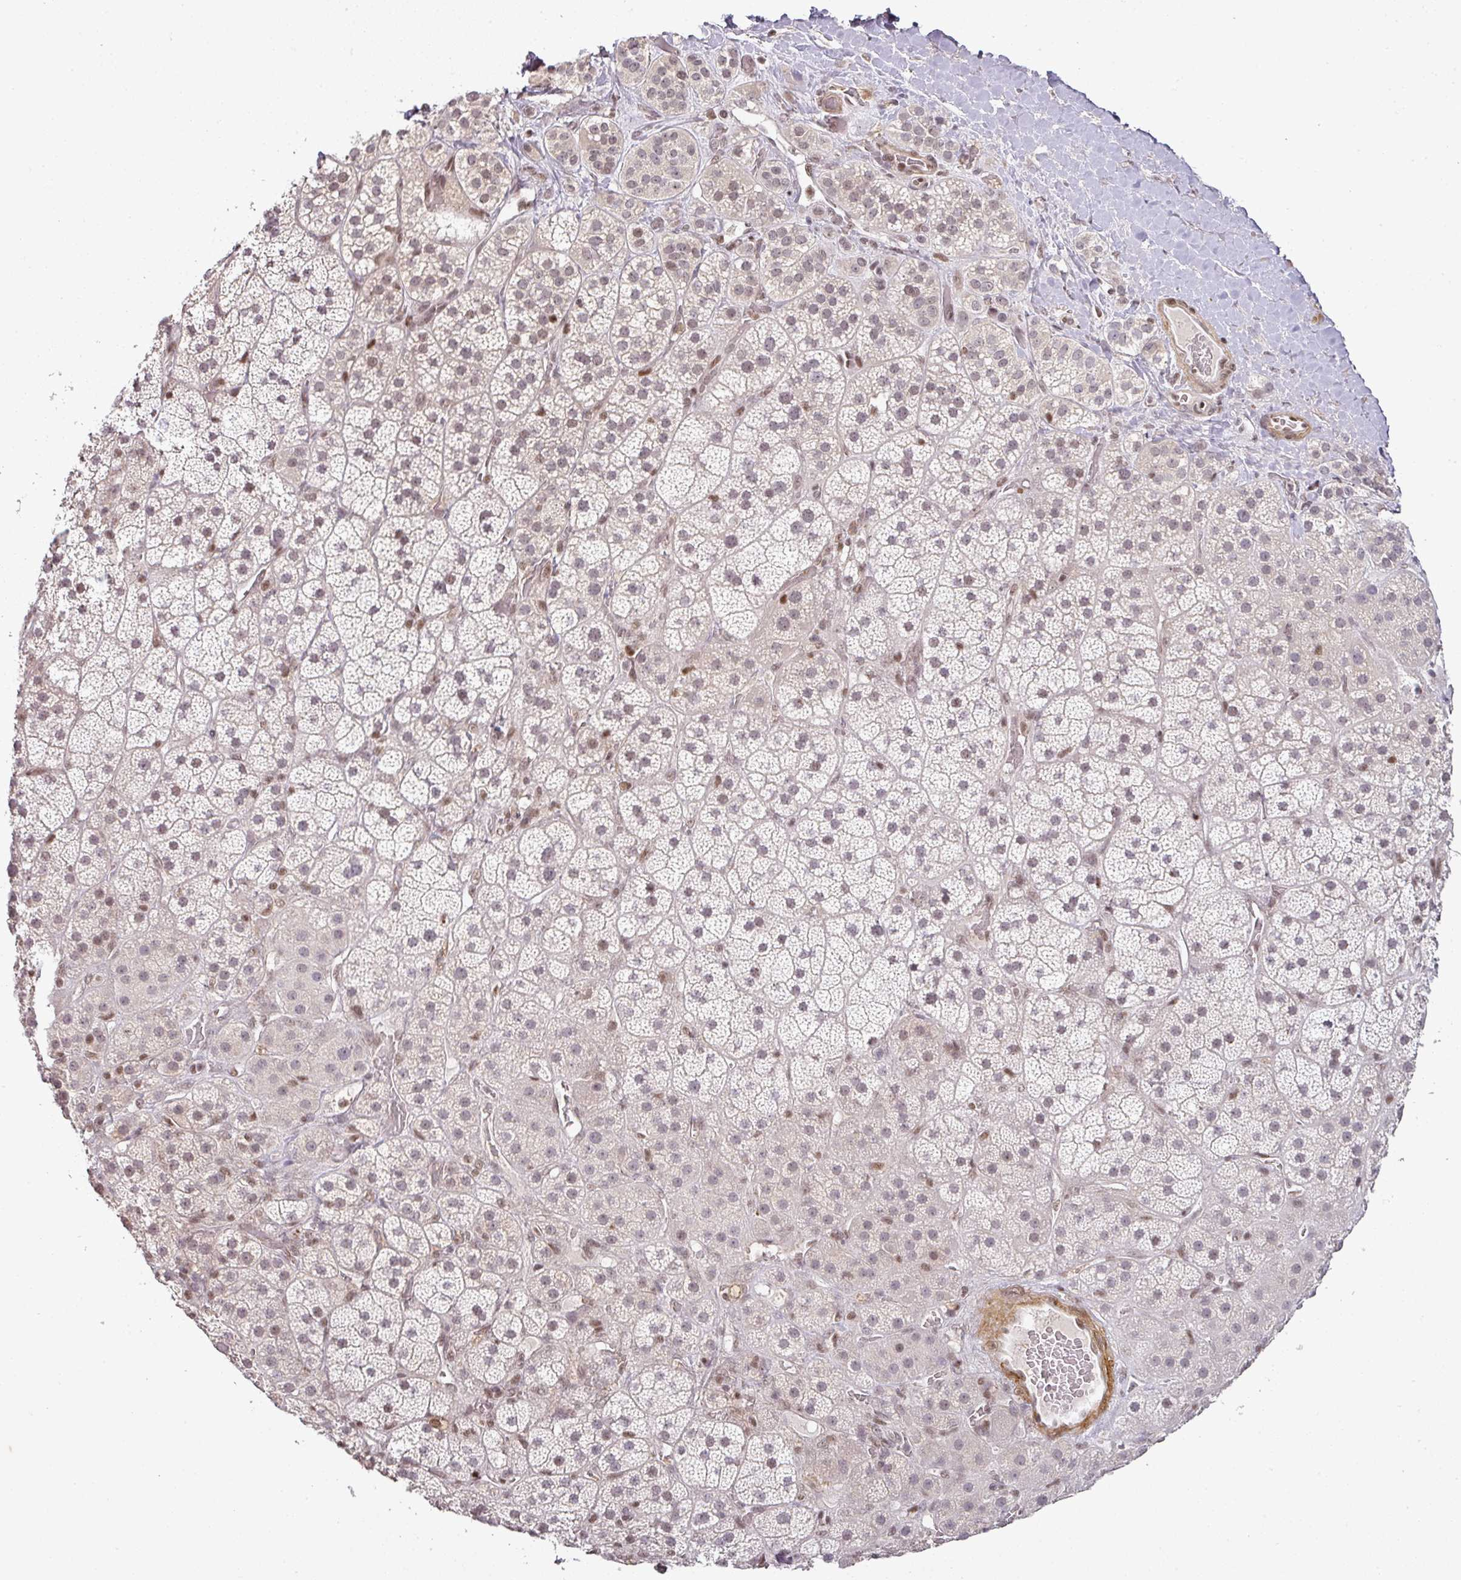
{"staining": {"intensity": "weak", "quantity": ">75%", "location": "nuclear"}, "tissue": "adrenal gland", "cell_type": "Glandular cells", "image_type": "normal", "snomed": [{"axis": "morphology", "description": "Normal tissue, NOS"}, {"axis": "topography", "description": "Adrenal gland"}], "caption": "The immunohistochemical stain labels weak nuclear staining in glandular cells of benign adrenal gland. (DAB (3,3'-diaminobenzidine) = brown stain, brightfield microscopy at high magnification).", "gene": "GPRIN2", "patient": {"sex": "male", "age": 57}}